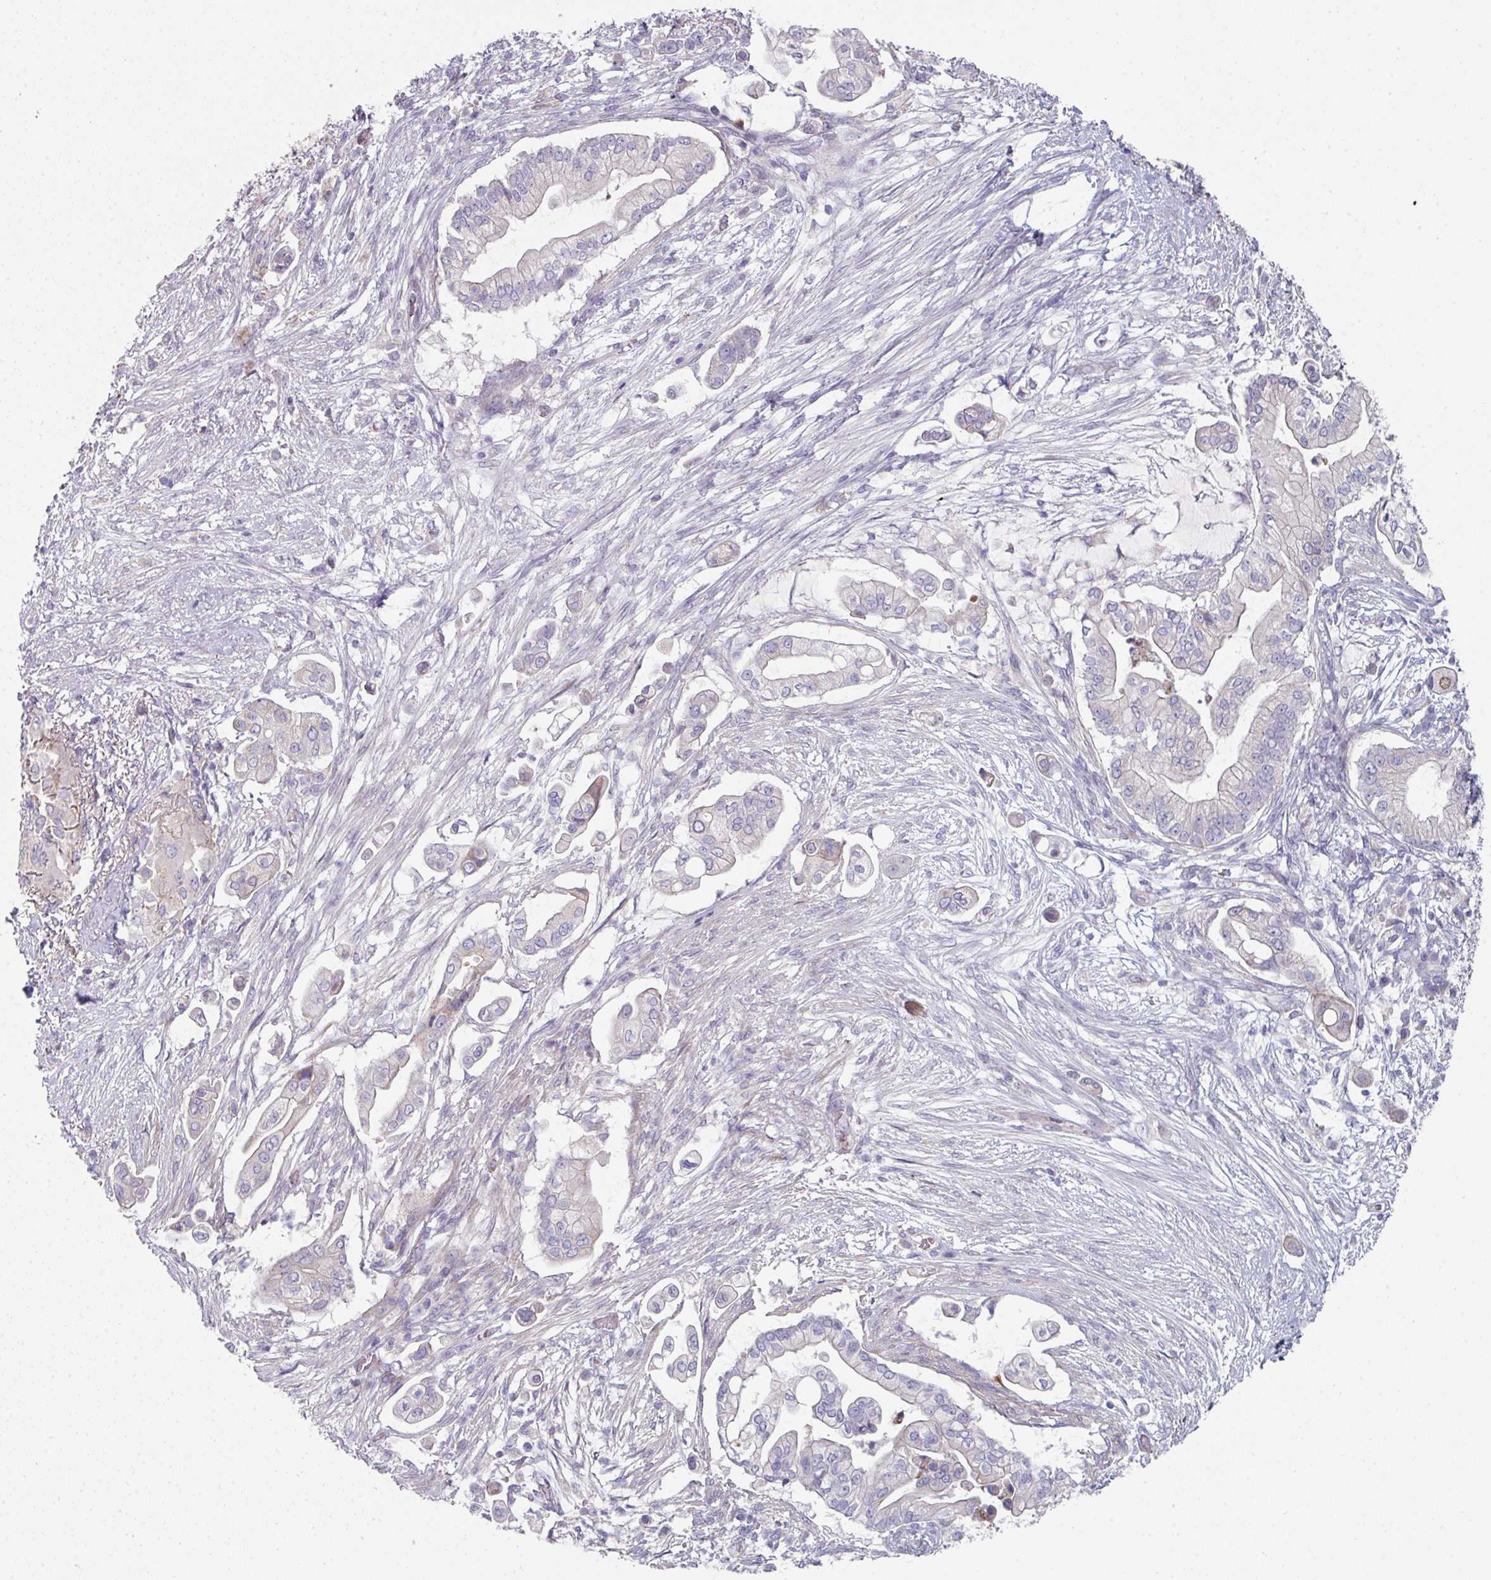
{"staining": {"intensity": "negative", "quantity": "none", "location": "none"}, "tissue": "pancreatic cancer", "cell_type": "Tumor cells", "image_type": "cancer", "snomed": [{"axis": "morphology", "description": "Adenocarcinoma, NOS"}, {"axis": "topography", "description": "Pancreas"}], "caption": "The immunohistochemistry histopathology image has no significant positivity in tumor cells of pancreatic cancer tissue.", "gene": "WSB2", "patient": {"sex": "female", "age": 69}}